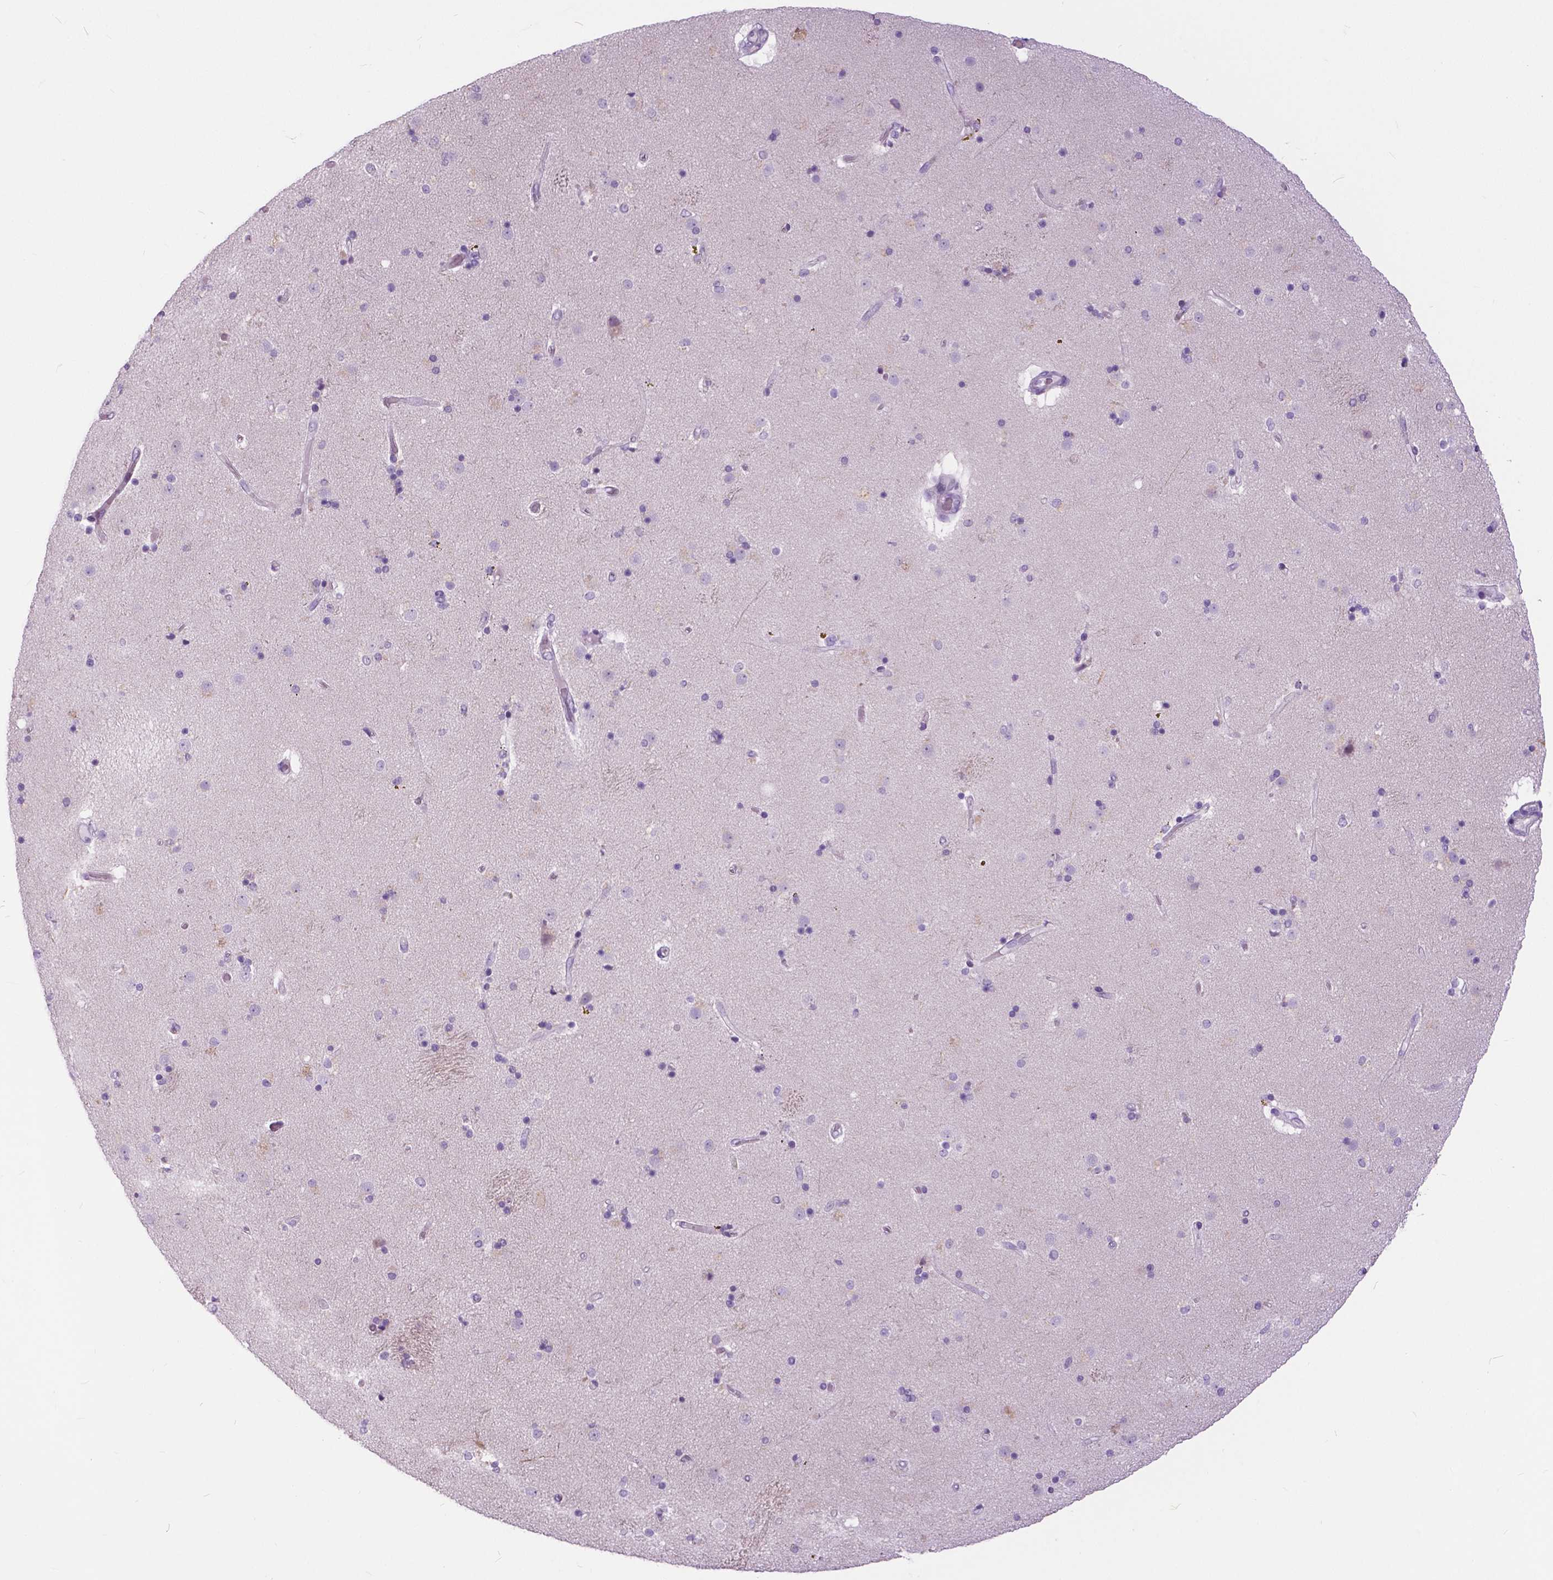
{"staining": {"intensity": "negative", "quantity": "none", "location": "none"}, "tissue": "caudate", "cell_type": "Glial cells", "image_type": "normal", "snomed": [{"axis": "morphology", "description": "Normal tissue, NOS"}, {"axis": "topography", "description": "Lateral ventricle wall"}], "caption": "Immunohistochemistry (IHC) image of benign caudate stained for a protein (brown), which exhibits no expression in glial cells. Nuclei are stained in blue.", "gene": "TP53TG5", "patient": {"sex": "female", "age": 71}}